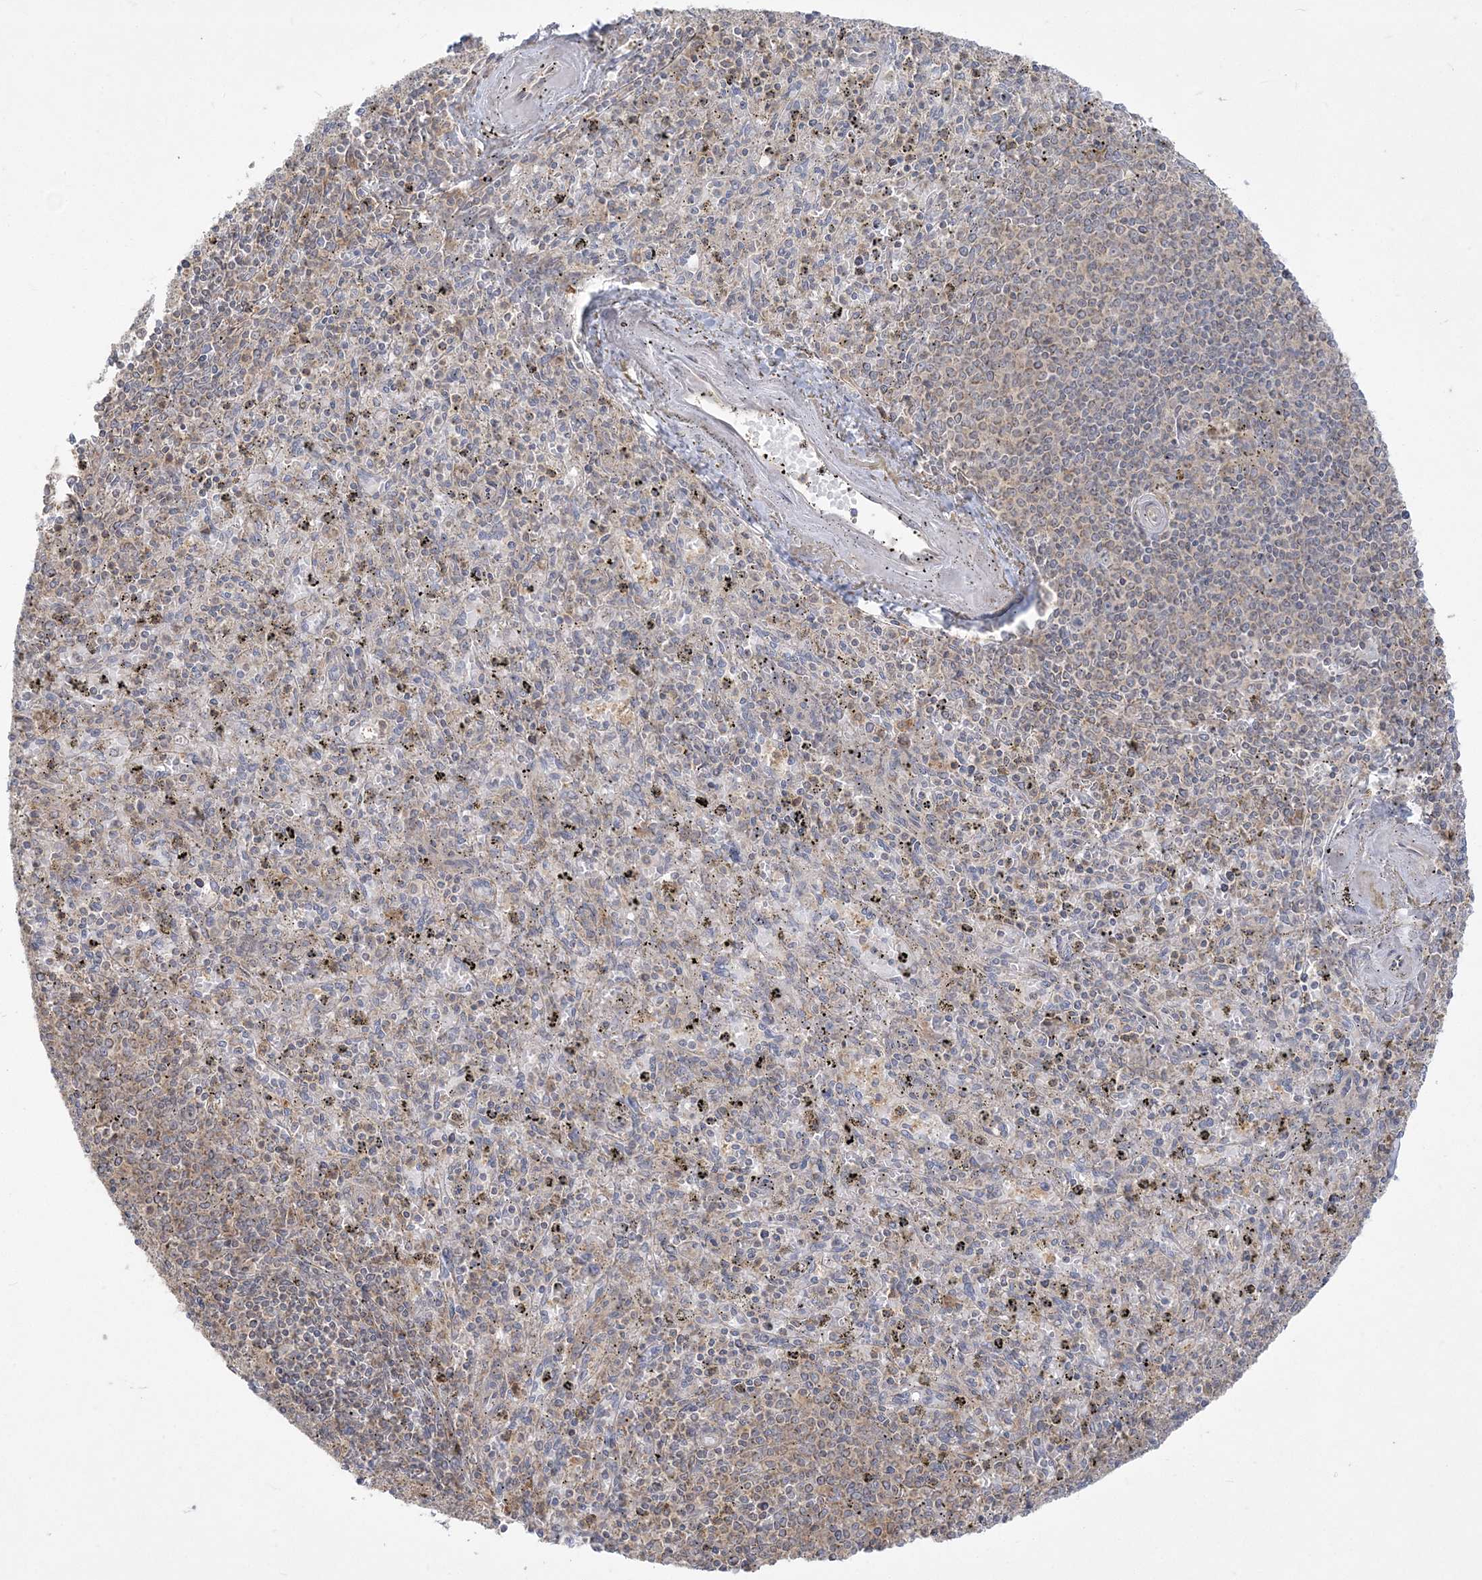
{"staining": {"intensity": "weak", "quantity": "<25%", "location": "cytoplasmic/membranous"}, "tissue": "spleen", "cell_type": "Cells in red pulp", "image_type": "normal", "snomed": [{"axis": "morphology", "description": "Normal tissue, NOS"}, {"axis": "topography", "description": "Spleen"}], "caption": "There is no significant positivity in cells in red pulp of spleen. Brightfield microscopy of immunohistochemistry (IHC) stained with DAB (3,3'-diaminobenzidine) (brown) and hematoxylin (blue), captured at high magnification.", "gene": "ZC3H6", "patient": {"sex": "male", "age": 72}}